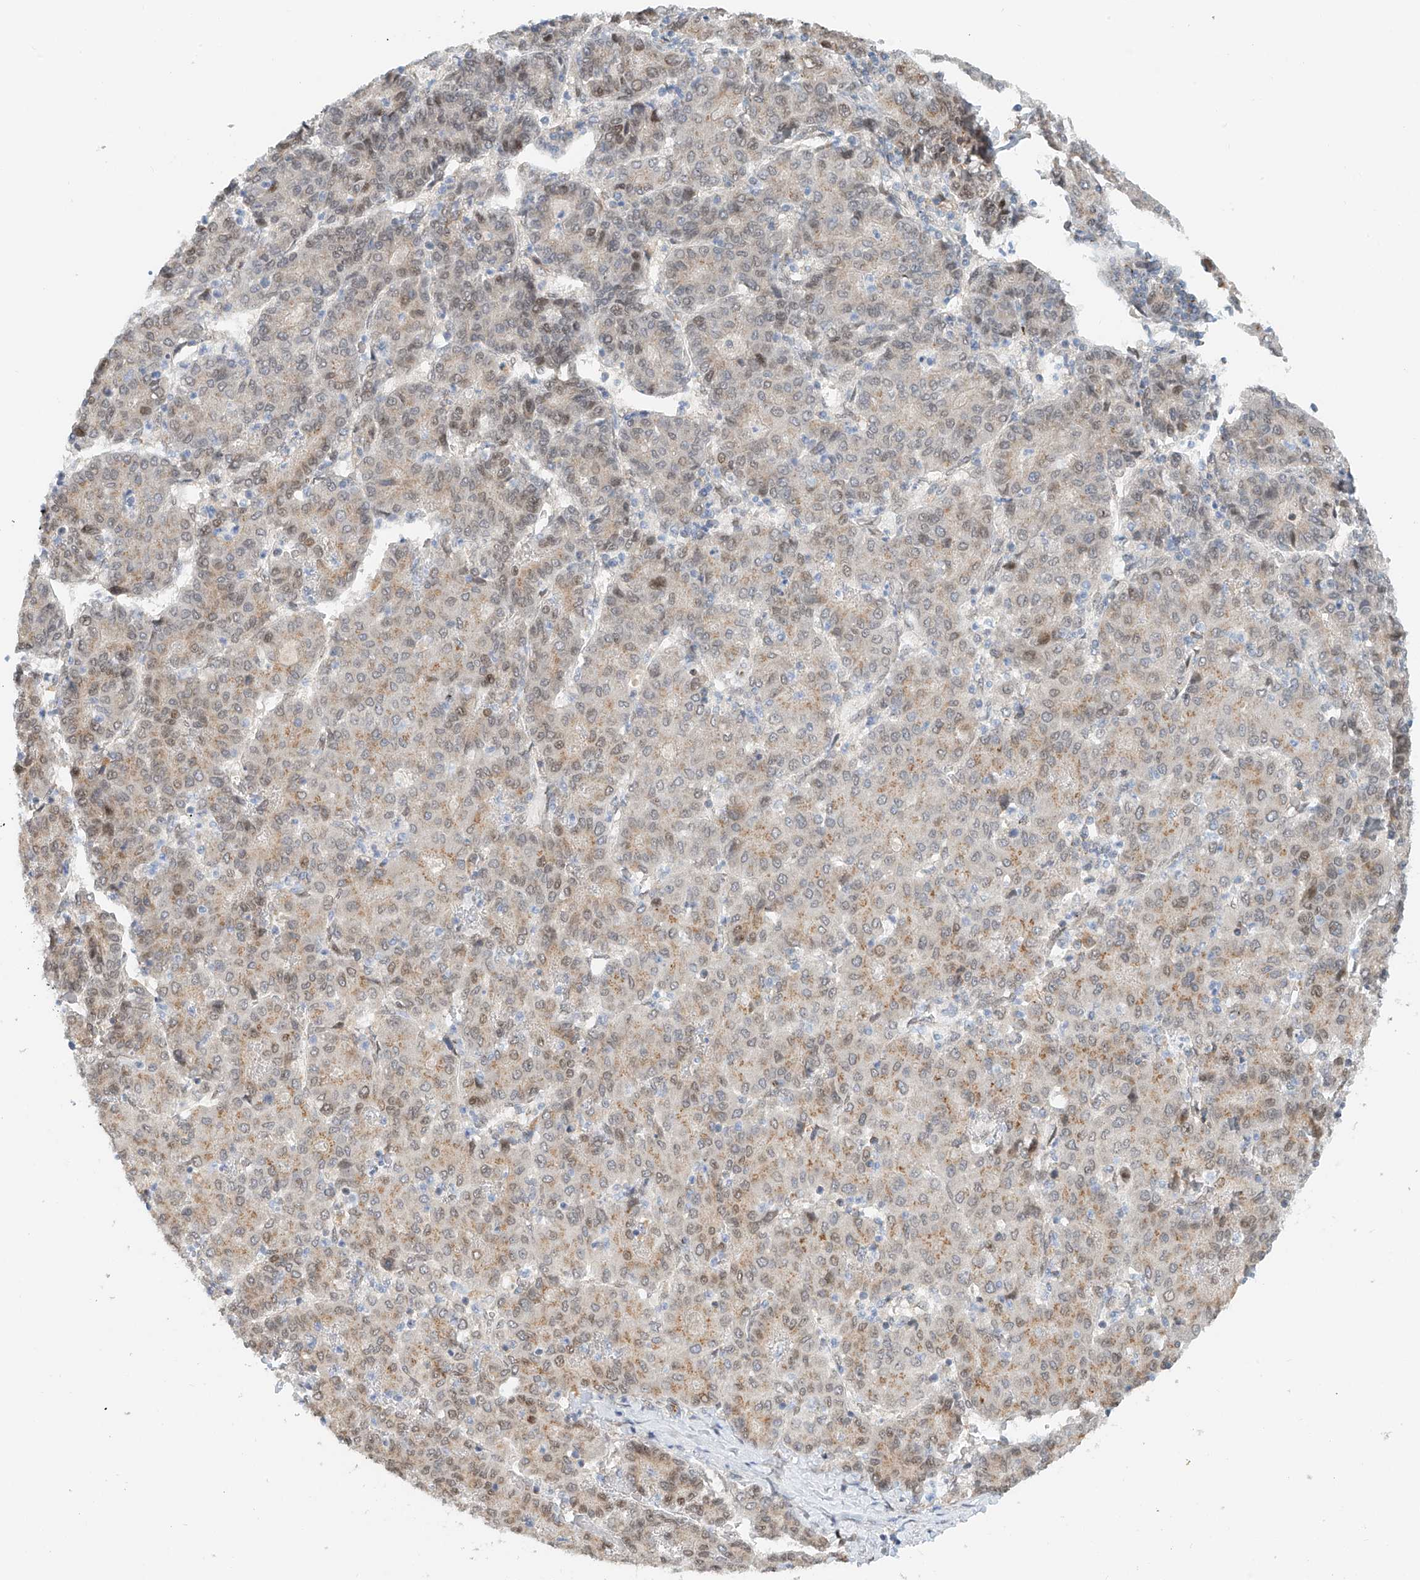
{"staining": {"intensity": "weak", "quantity": "<25%", "location": "cytoplasmic/membranous"}, "tissue": "liver cancer", "cell_type": "Tumor cells", "image_type": "cancer", "snomed": [{"axis": "morphology", "description": "Carcinoma, Hepatocellular, NOS"}, {"axis": "topography", "description": "Liver"}], "caption": "Histopathology image shows no protein positivity in tumor cells of liver cancer tissue. (DAB (3,3'-diaminobenzidine) immunohistochemistry, high magnification).", "gene": "STARD9", "patient": {"sex": "male", "age": 65}}